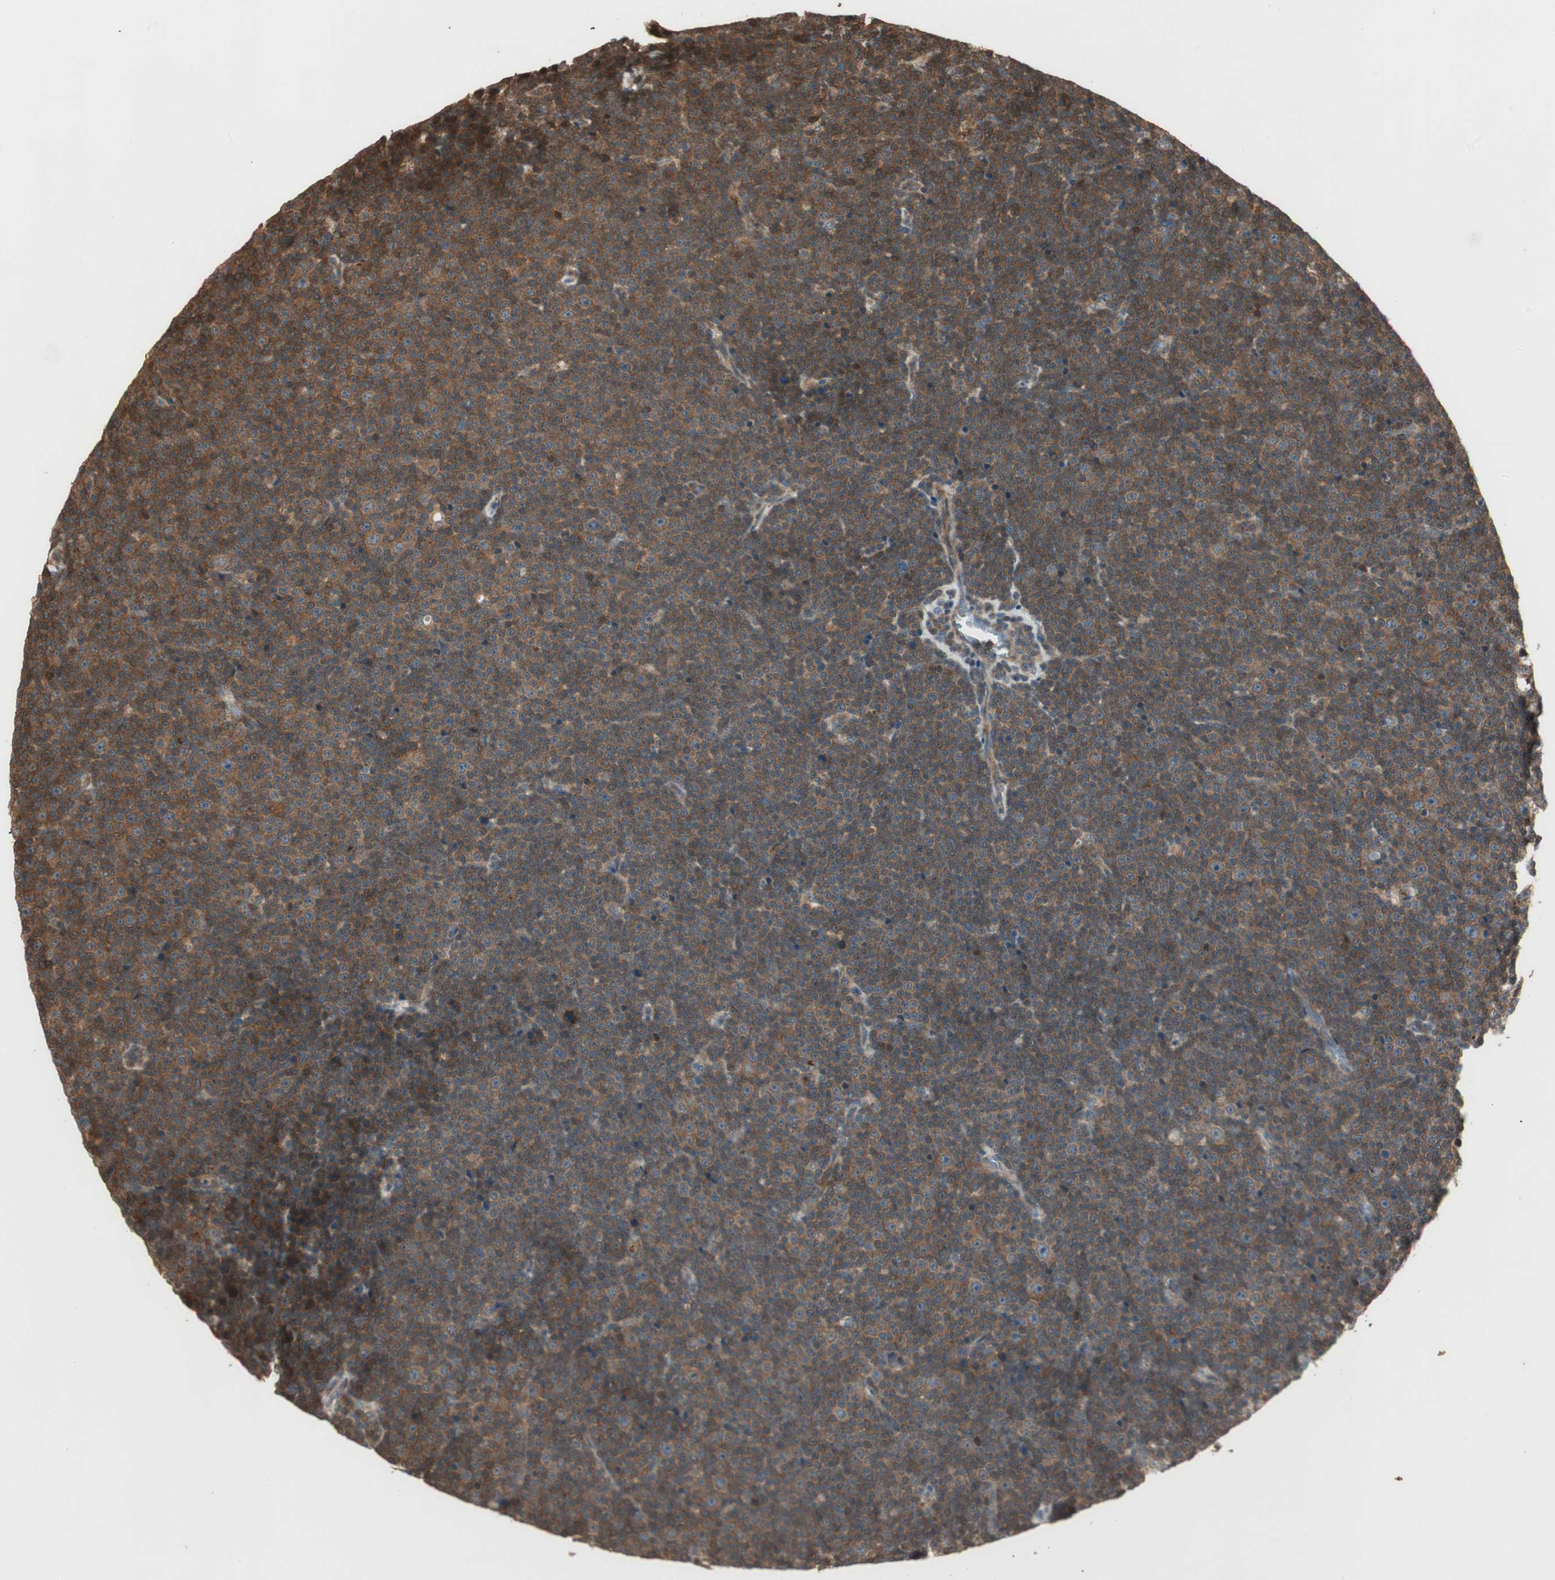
{"staining": {"intensity": "strong", "quantity": ">75%", "location": "cytoplasmic/membranous"}, "tissue": "lymphoma", "cell_type": "Tumor cells", "image_type": "cancer", "snomed": [{"axis": "morphology", "description": "Malignant lymphoma, non-Hodgkin's type, Low grade"}, {"axis": "topography", "description": "Lymph node"}], "caption": "There is high levels of strong cytoplasmic/membranous staining in tumor cells of malignant lymphoma, non-Hodgkin's type (low-grade), as demonstrated by immunohistochemical staining (brown color).", "gene": "CNOT4", "patient": {"sex": "female", "age": 67}}